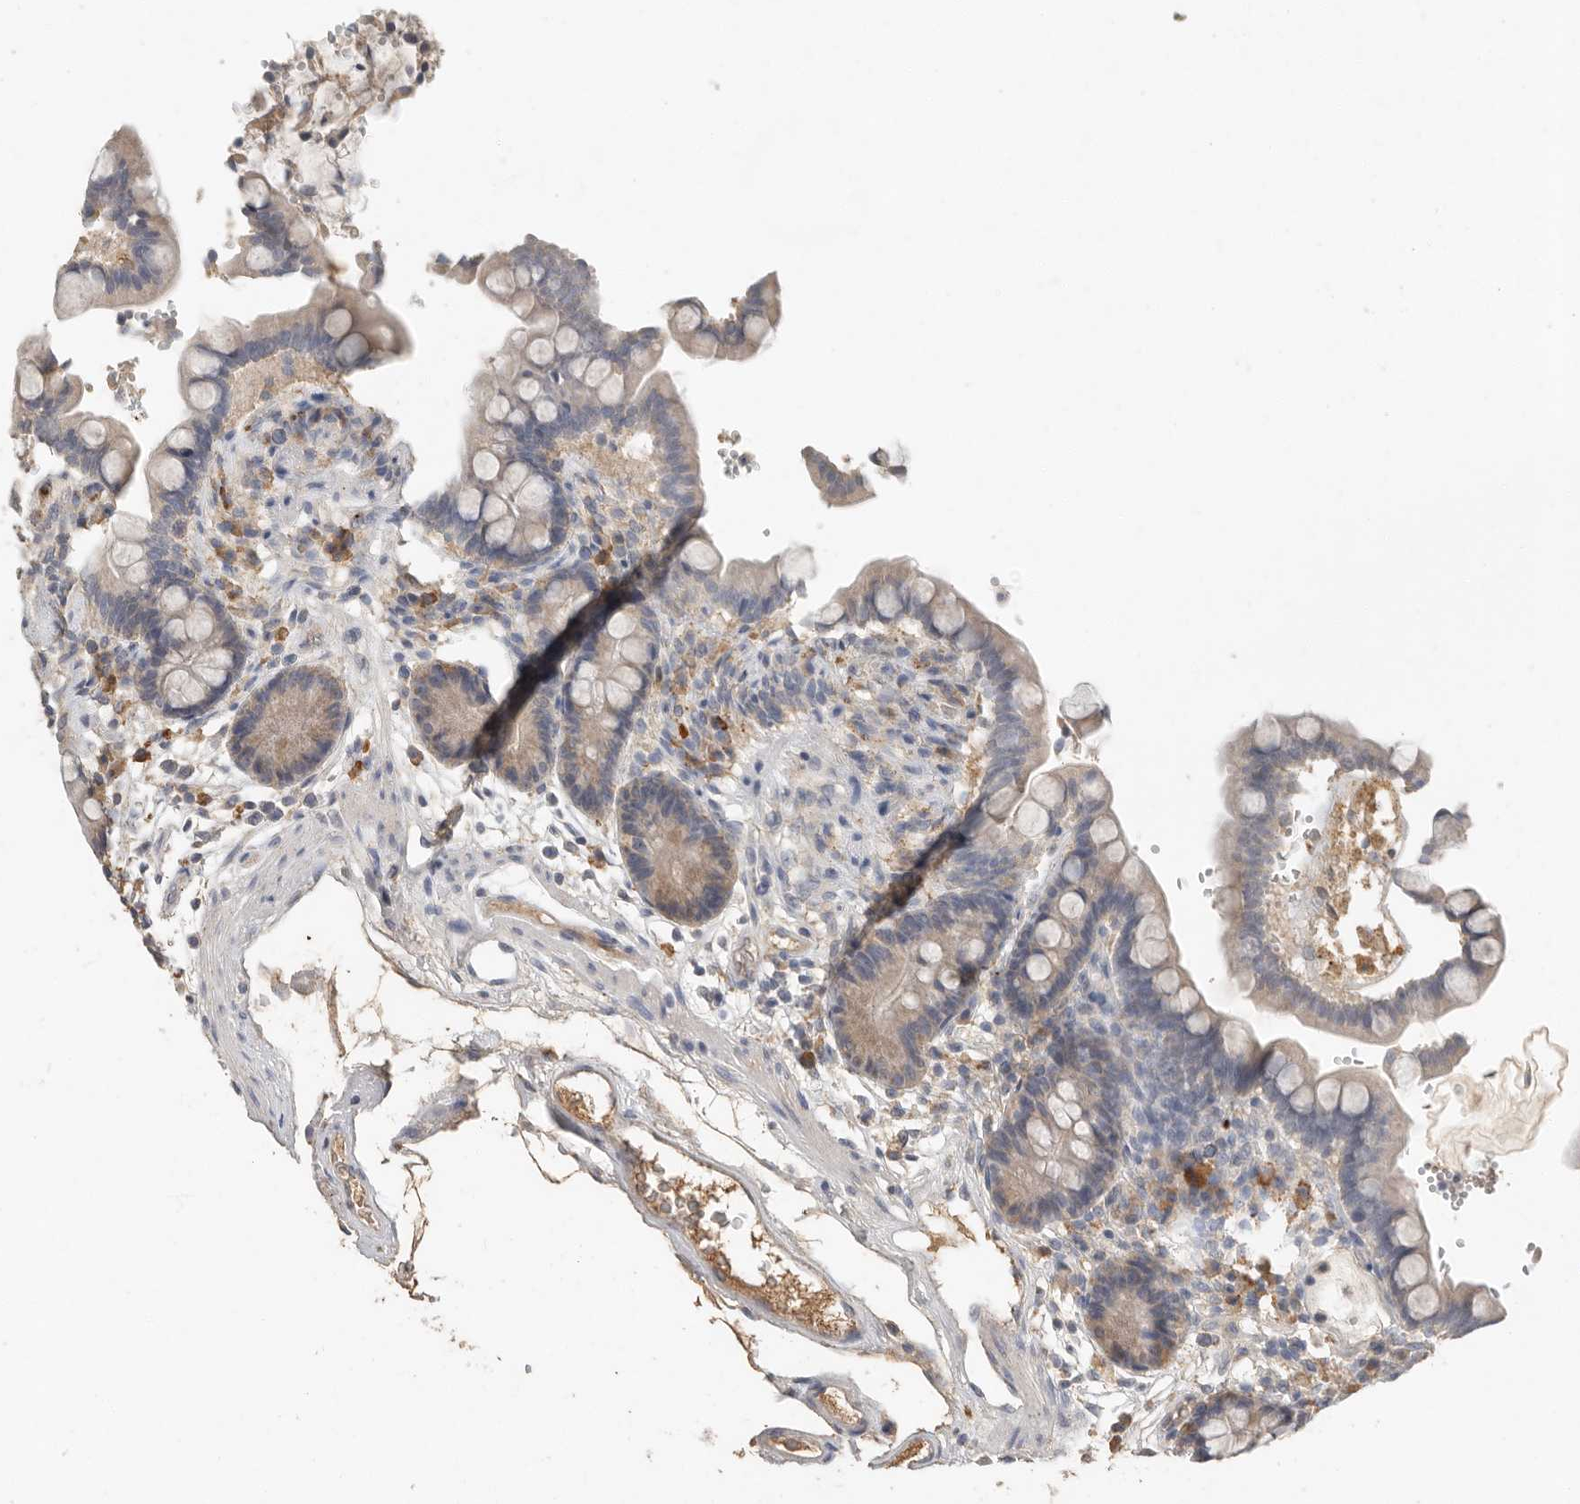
{"staining": {"intensity": "negative", "quantity": "none", "location": "none"}, "tissue": "colon", "cell_type": "Endothelial cells", "image_type": "normal", "snomed": [{"axis": "morphology", "description": "Normal tissue, NOS"}, {"axis": "topography", "description": "Colon"}], "caption": "IHC image of benign colon: colon stained with DAB (3,3'-diaminobenzidine) reveals no significant protein expression in endothelial cells.", "gene": "CTF1", "patient": {"sex": "male", "age": 73}}